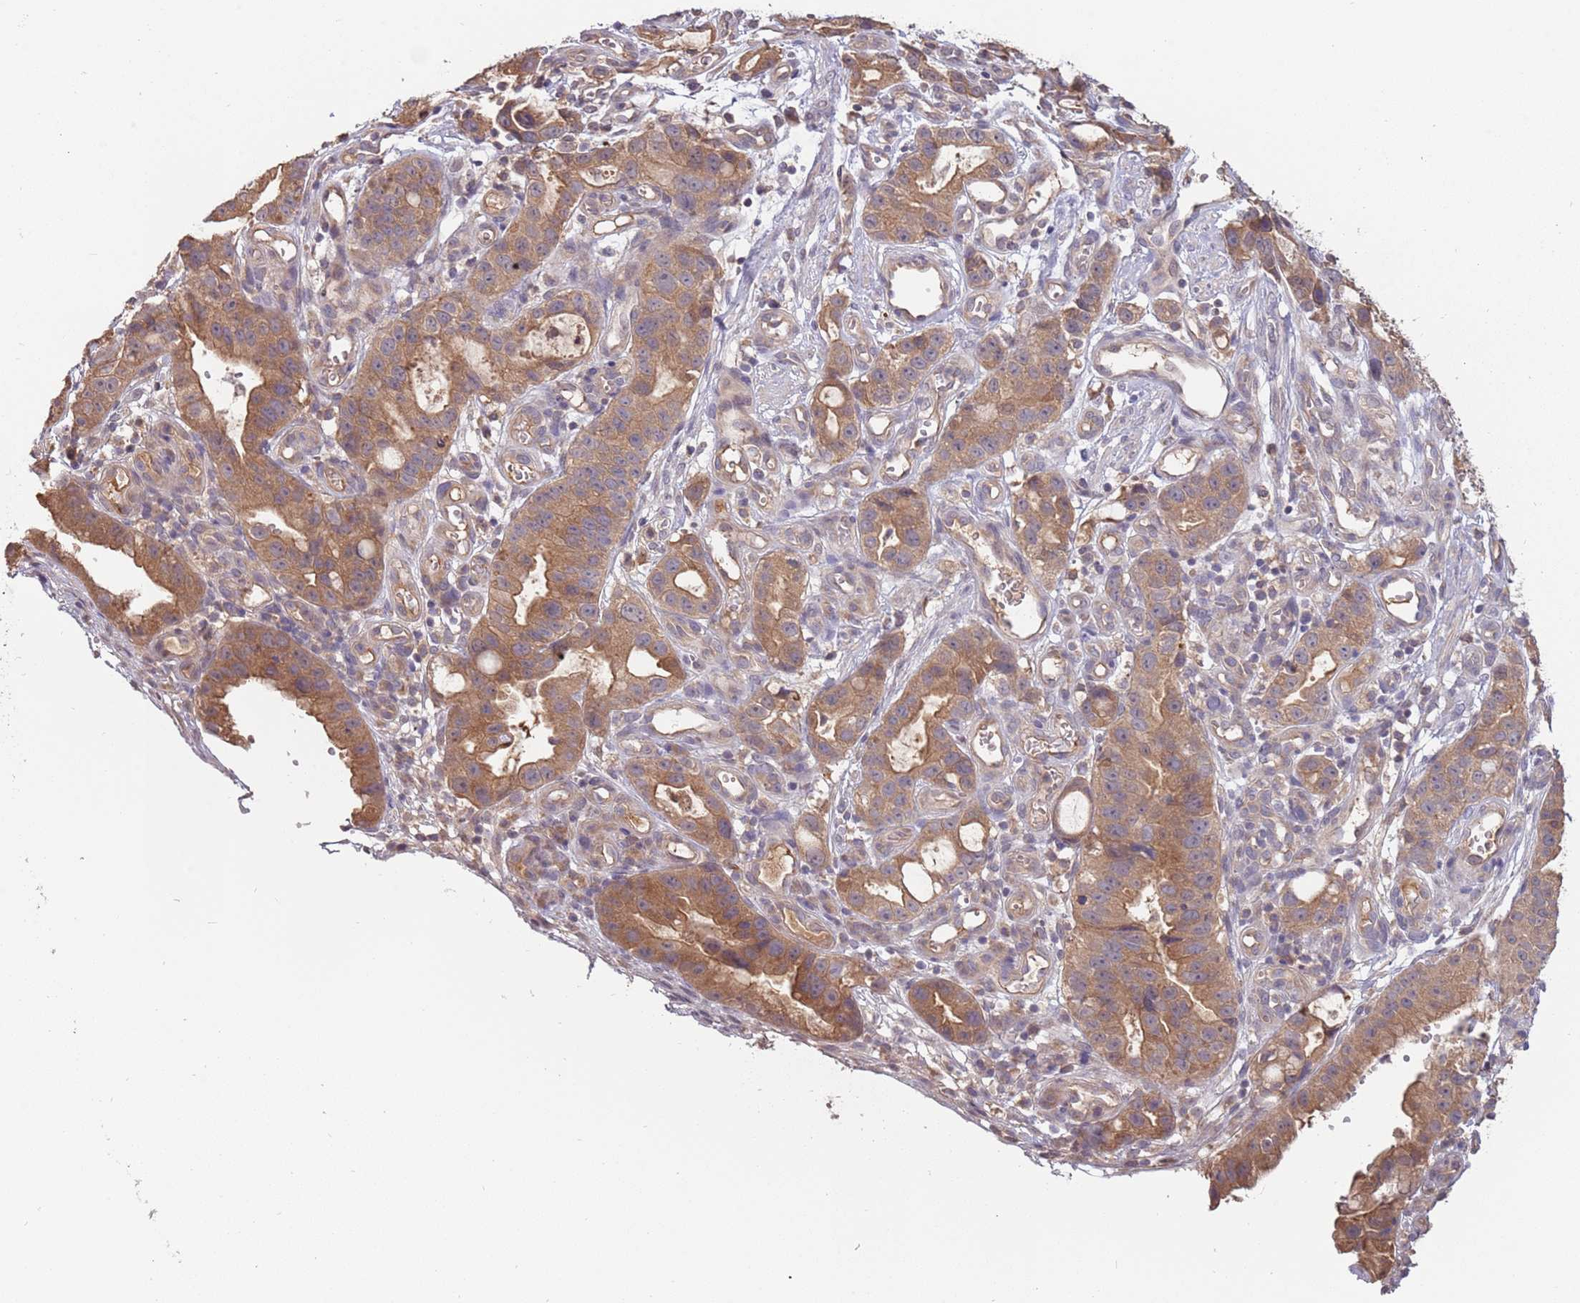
{"staining": {"intensity": "moderate", "quantity": ">75%", "location": "cytoplasmic/membranous"}, "tissue": "stomach cancer", "cell_type": "Tumor cells", "image_type": "cancer", "snomed": [{"axis": "morphology", "description": "Adenocarcinoma, NOS"}, {"axis": "topography", "description": "Stomach"}], "caption": "Stomach adenocarcinoma tissue demonstrates moderate cytoplasmic/membranous expression in approximately >75% of tumor cells", "gene": "USP32", "patient": {"sex": "male", "age": 55}}